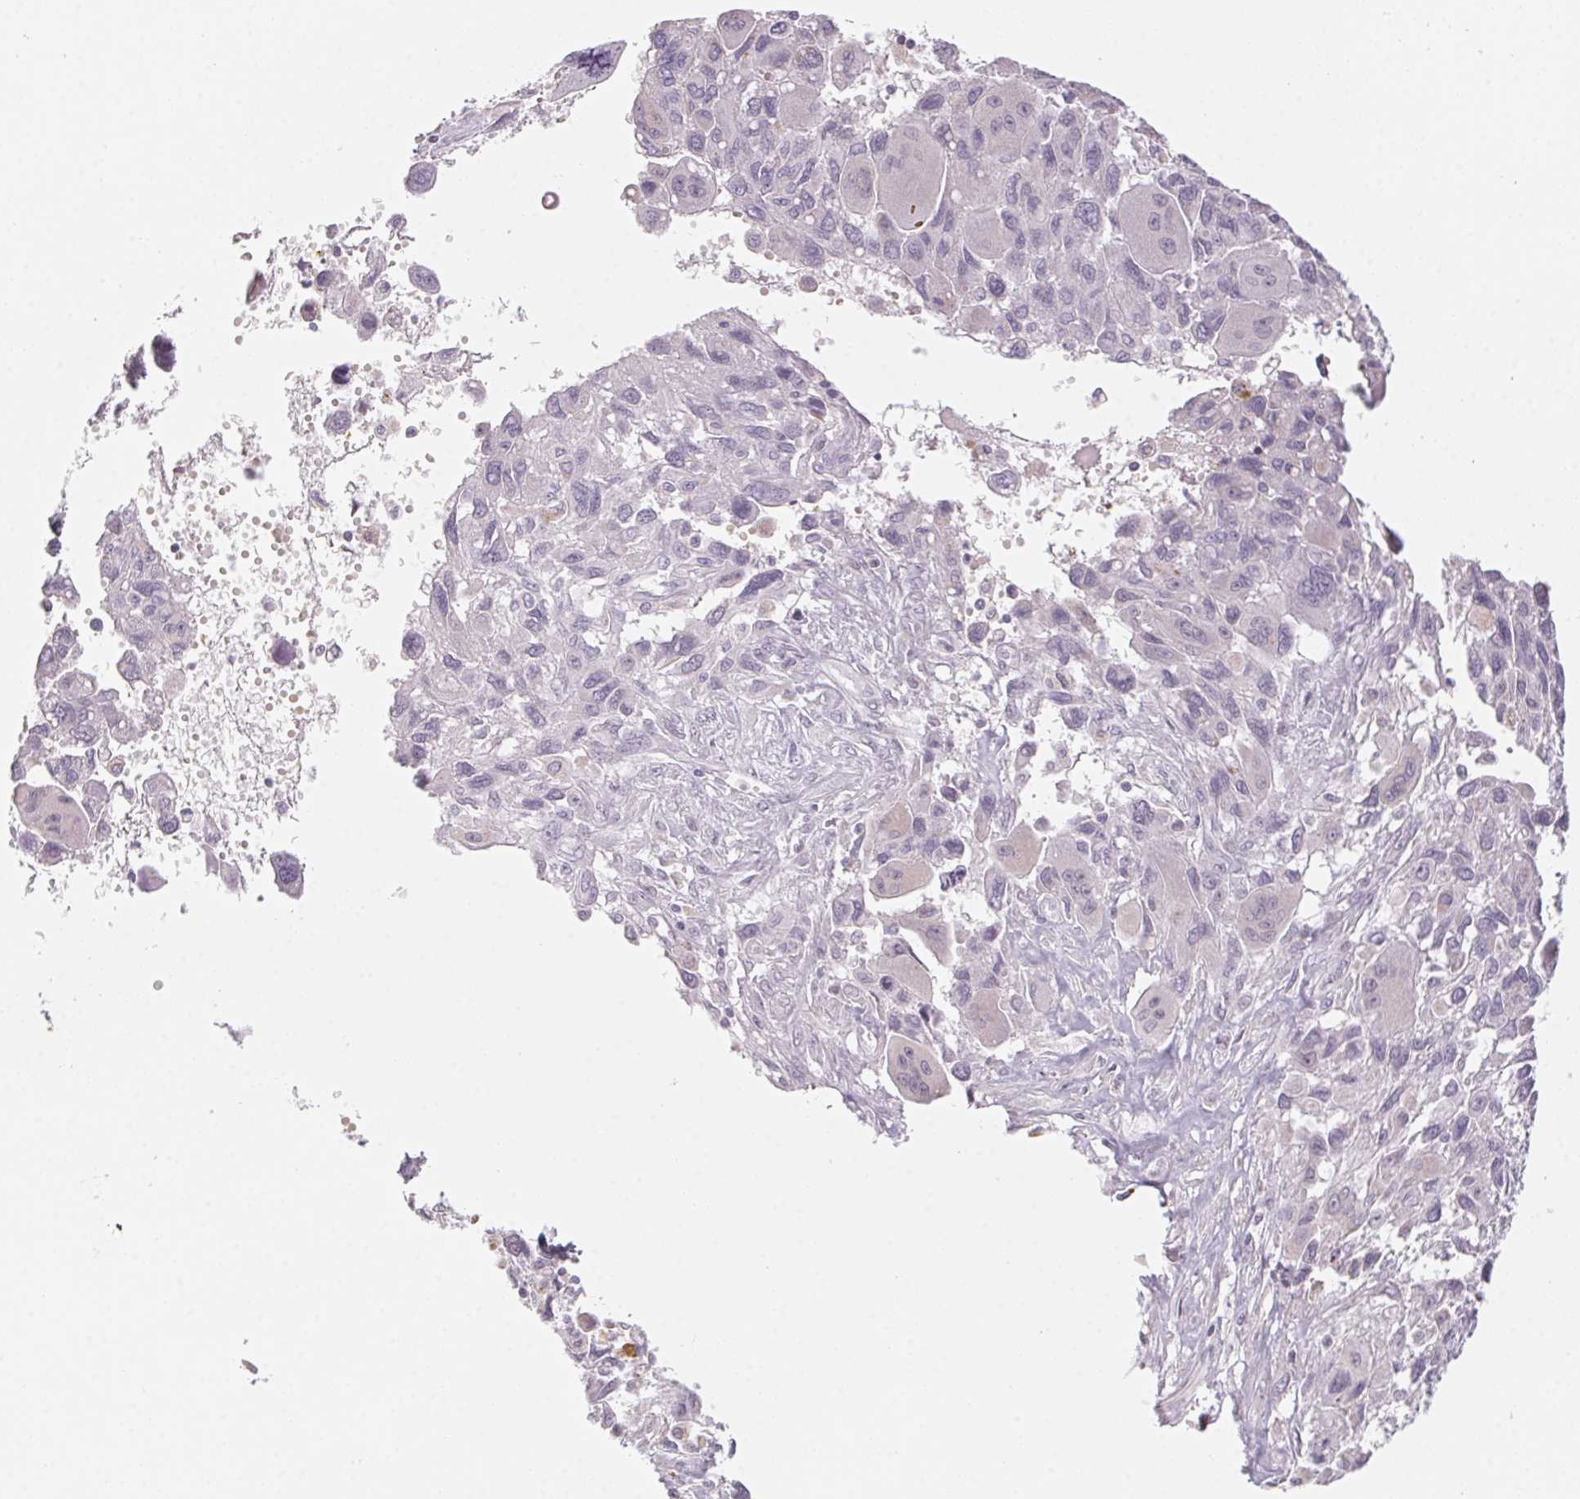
{"staining": {"intensity": "negative", "quantity": "none", "location": "none"}, "tissue": "pancreatic cancer", "cell_type": "Tumor cells", "image_type": "cancer", "snomed": [{"axis": "morphology", "description": "Adenocarcinoma, NOS"}, {"axis": "topography", "description": "Pancreas"}], "caption": "Pancreatic cancer stained for a protein using immunohistochemistry shows no expression tumor cells.", "gene": "PRPH", "patient": {"sex": "female", "age": 47}}